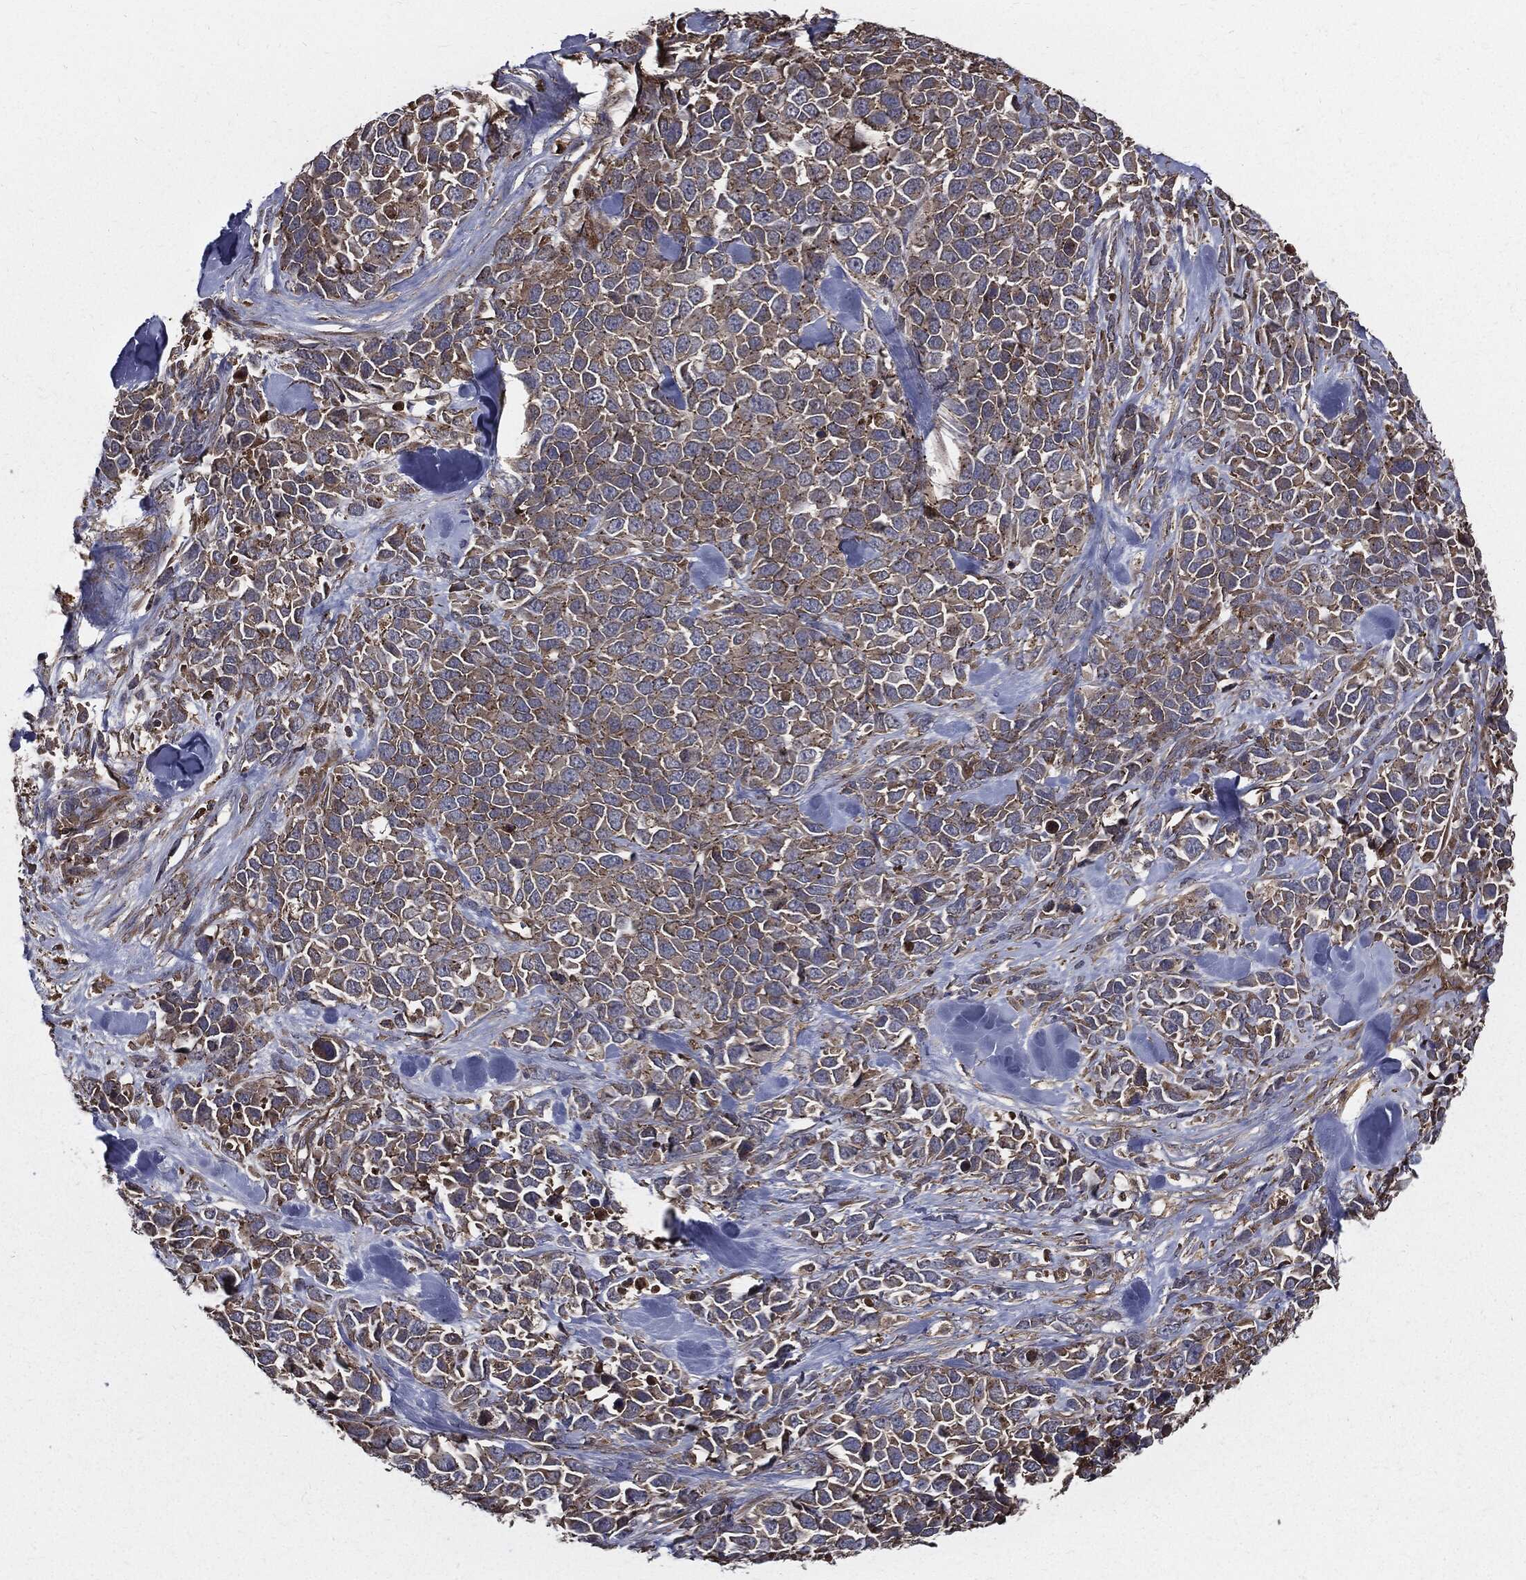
{"staining": {"intensity": "moderate", "quantity": "25%-75%", "location": "cytoplasmic/membranous"}, "tissue": "melanoma", "cell_type": "Tumor cells", "image_type": "cancer", "snomed": [{"axis": "morphology", "description": "Malignant melanoma, Metastatic site"}, {"axis": "topography", "description": "Skin"}], "caption": "The immunohistochemical stain shows moderate cytoplasmic/membranous expression in tumor cells of melanoma tissue.", "gene": "PDCD6IP", "patient": {"sex": "male", "age": 84}}